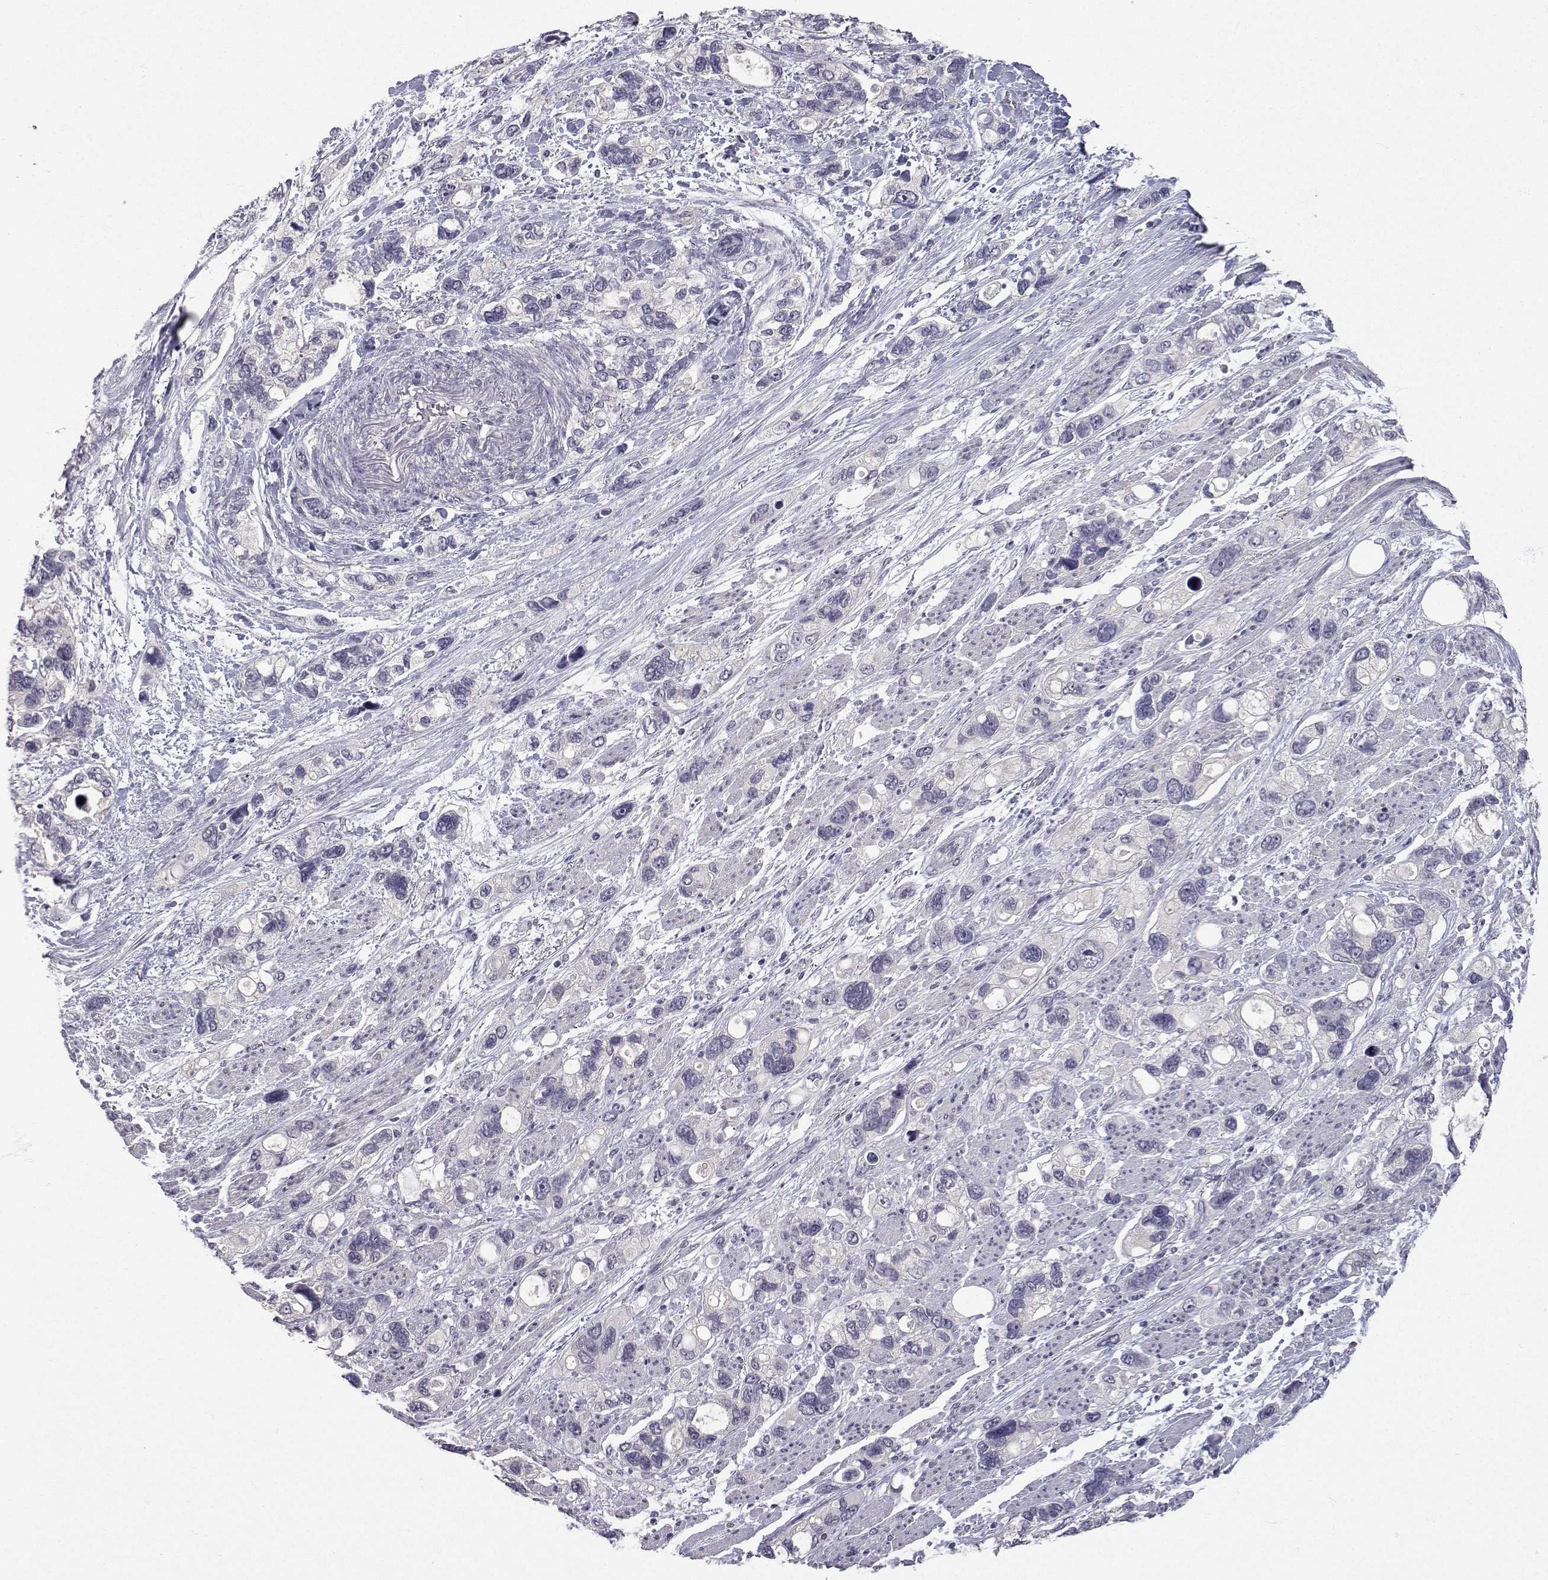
{"staining": {"intensity": "negative", "quantity": "none", "location": "none"}, "tissue": "stomach cancer", "cell_type": "Tumor cells", "image_type": "cancer", "snomed": [{"axis": "morphology", "description": "Adenocarcinoma, NOS"}, {"axis": "topography", "description": "Stomach, upper"}], "caption": "IHC histopathology image of stomach adenocarcinoma stained for a protein (brown), which demonstrates no staining in tumor cells.", "gene": "SLC6A3", "patient": {"sex": "female", "age": 81}}